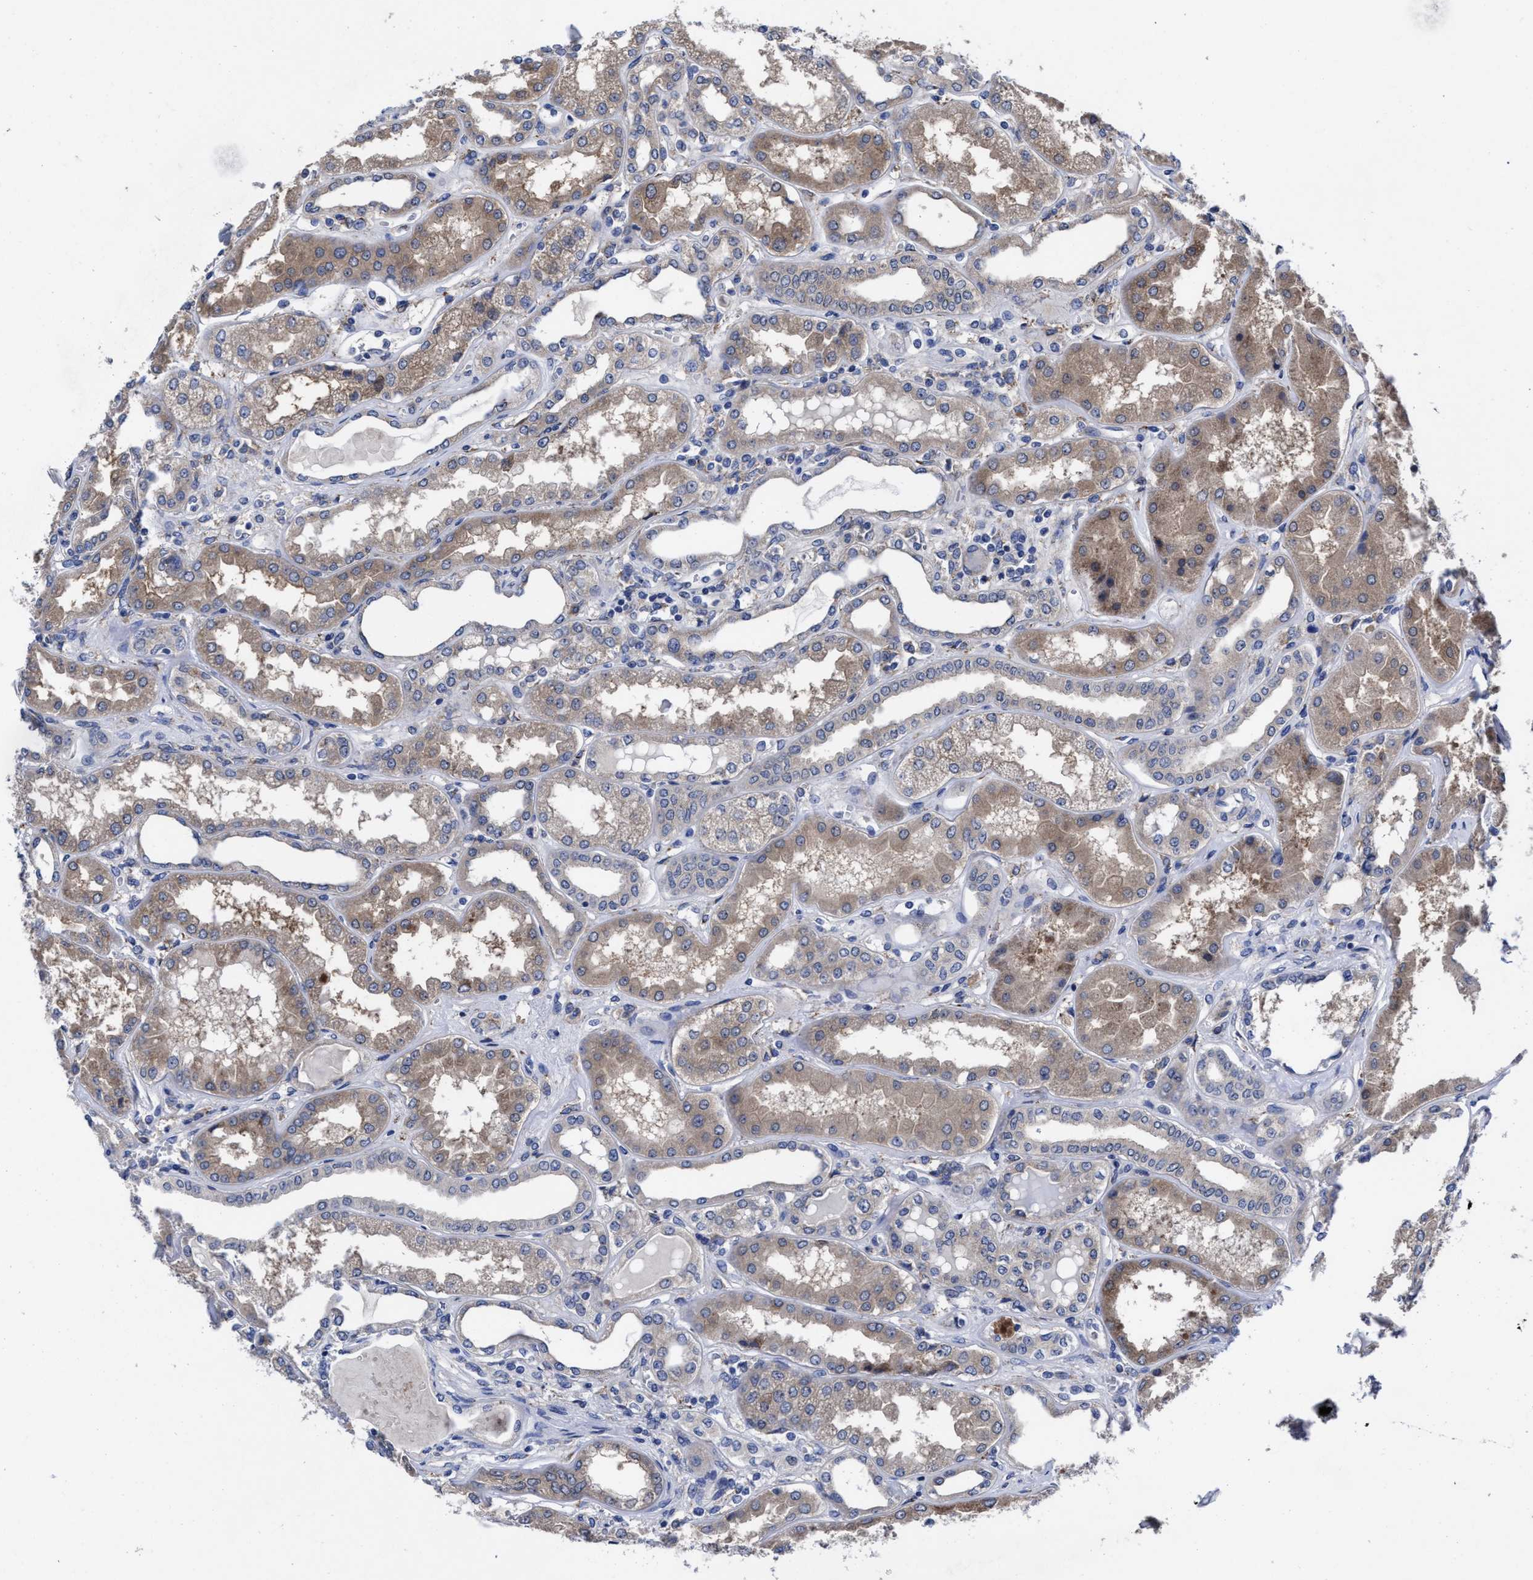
{"staining": {"intensity": "weak", "quantity": "25%-75%", "location": "cytoplasmic/membranous"}, "tissue": "kidney", "cell_type": "Cells in glomeruli", "image_type": "normal", "snomed": [{"axis": "morphology", "description": "Normal tissue, NOS"}, {"axis": "topography", "description": "Kidney"}], "caption": "Immunohistochemistry histopathology image of unremarkable human kidney stained for a protein (brown), which exhibits low levels of weak cytoplasmic/membranous staining in approximately 25%-75% of cells in glomeruli.", "gene": "TXNDC17", "patient": {"sex": "female", "age": 56}}